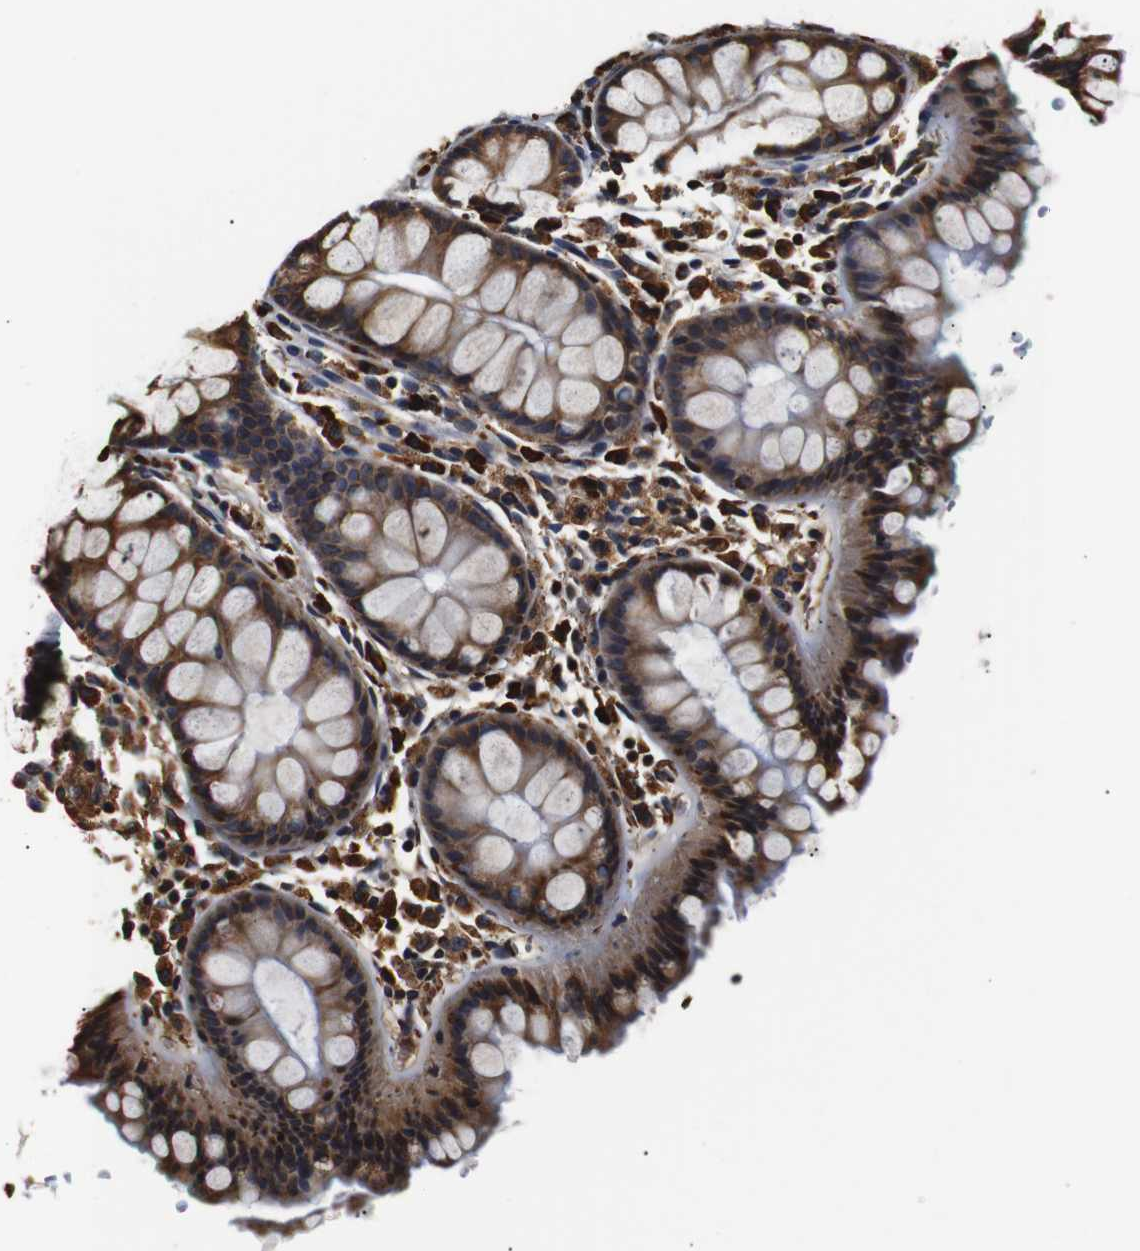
{"staining": {"intensity": "strong", "quantity": ">75%", "location": "cytoplasmic/membranous"}, "tissue": "colon", "cell_type": "Endothelial cells", "image_type": "normal", "snomed": [{"axis": "morphology", "description": "Normal tissue, NOS"}, {"axis": "topography", "description": "Colon"}], "caption": "A high amount of strong cytoplasmic/membranous expression is appreciated in approximately >75% of endothelial cells in benign colon. (Stains: DAB (3,3'-diaminobenzidine) in brown, nuclei in blue, Microscopy: brightfield microscopy at high magnification).", "gene": "HHIP", "patient": {"sex": "female", "age": 55}}